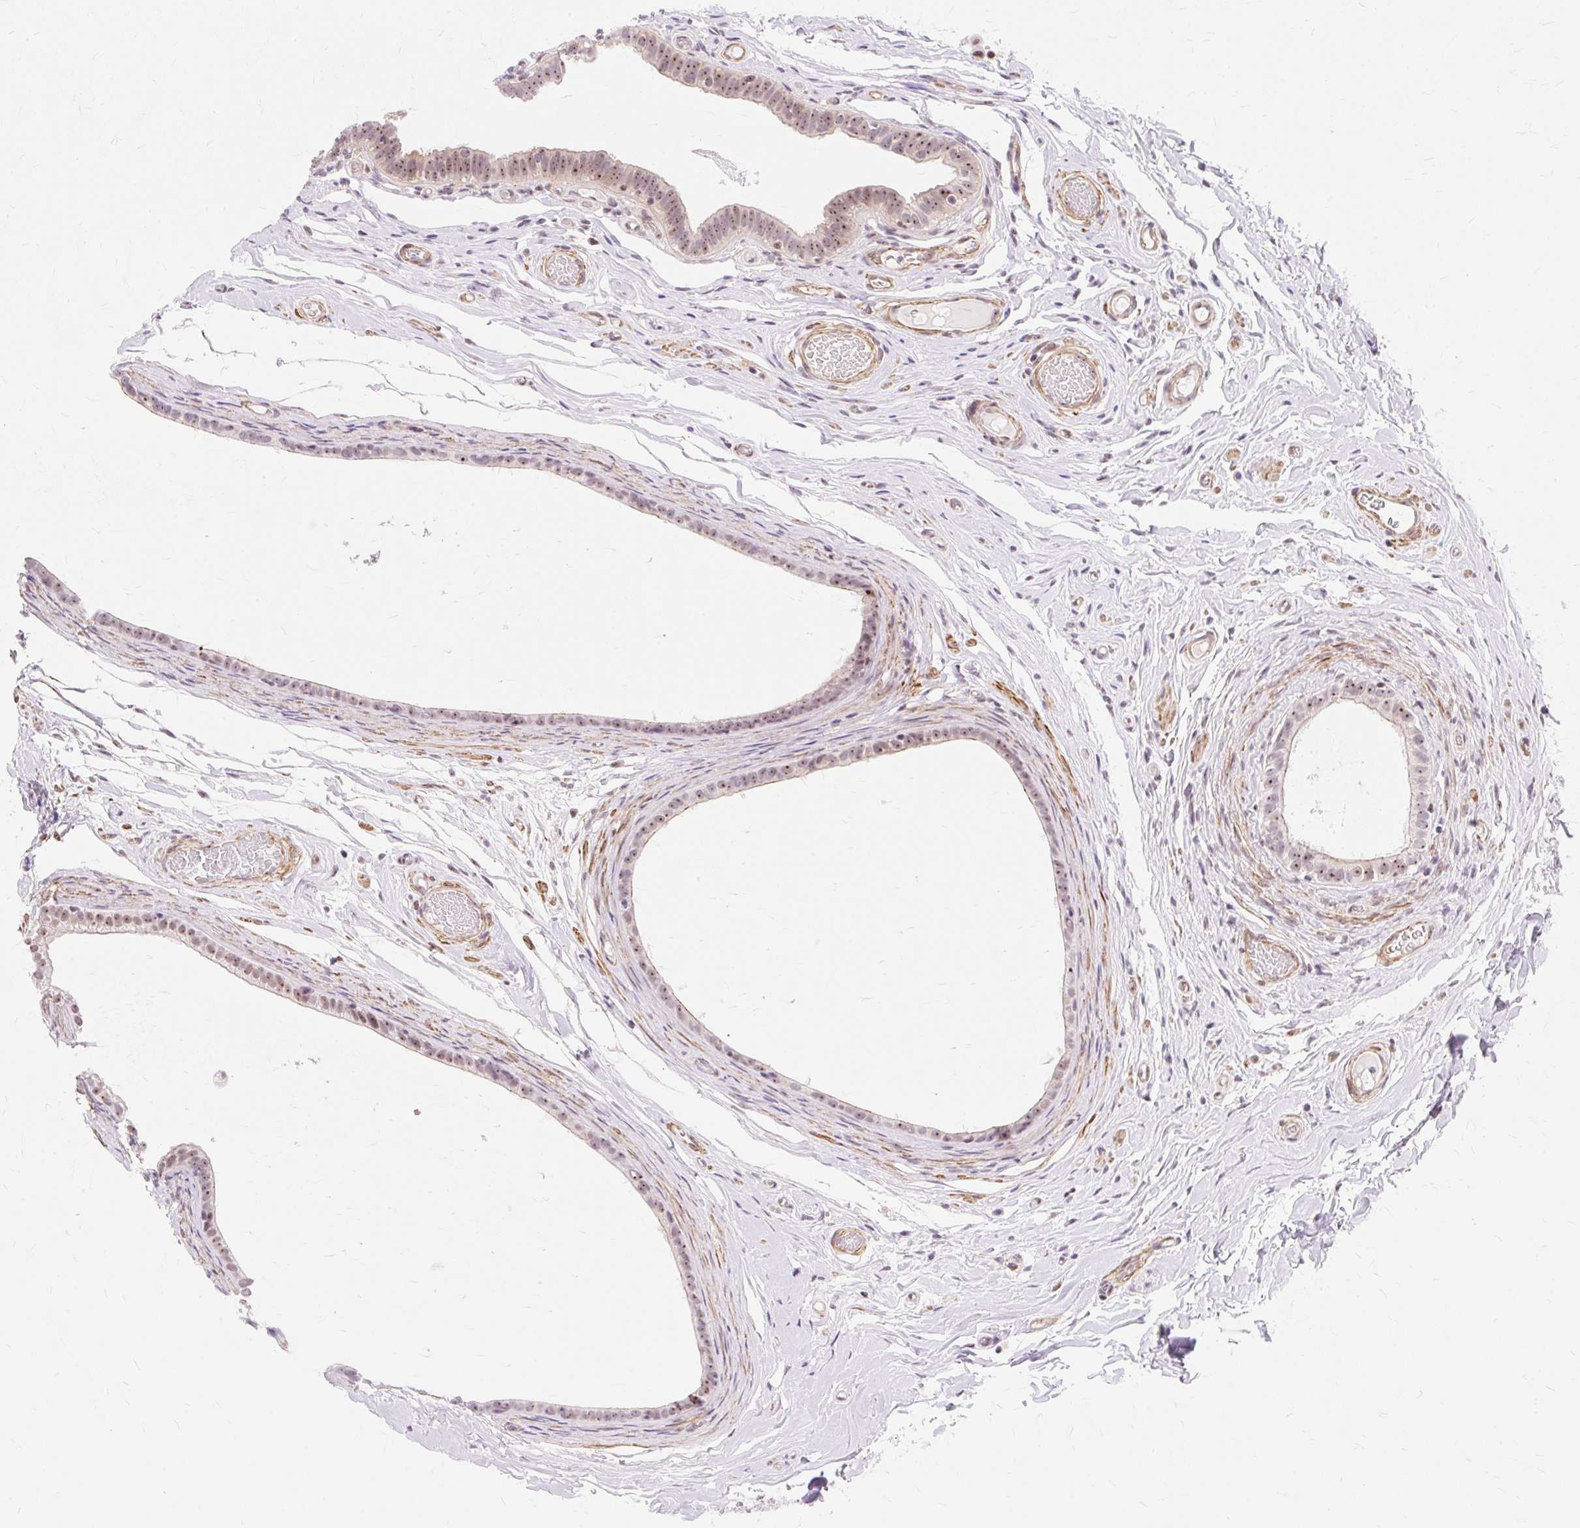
{"staining": {"intensity": "moderate", "quantity": "25%-75%", "location": "nuclear"}, "tissue": "epididymis", "cell_type": "Glandular cells", "image_type": "normal", "snomed": [{"axis": "morphology", "description": "Normal tissue, NOS"}, {"axis": "morphology", "description": "Carcinoma, Embryonal, NOS"}, {"axis": "topography", "description": "Testis"}, {"axis": "topography", "description": "Epididymis"}], "caption": "DAB (3,3'-diaminobenzidine) immunohistochemical staining of normal human epididymis shows moderate nuclear protein positivity in about 25%-75% of glandular cells.", "gene": "OBP2A", "patient": {"sex": "male", "age": 36}}